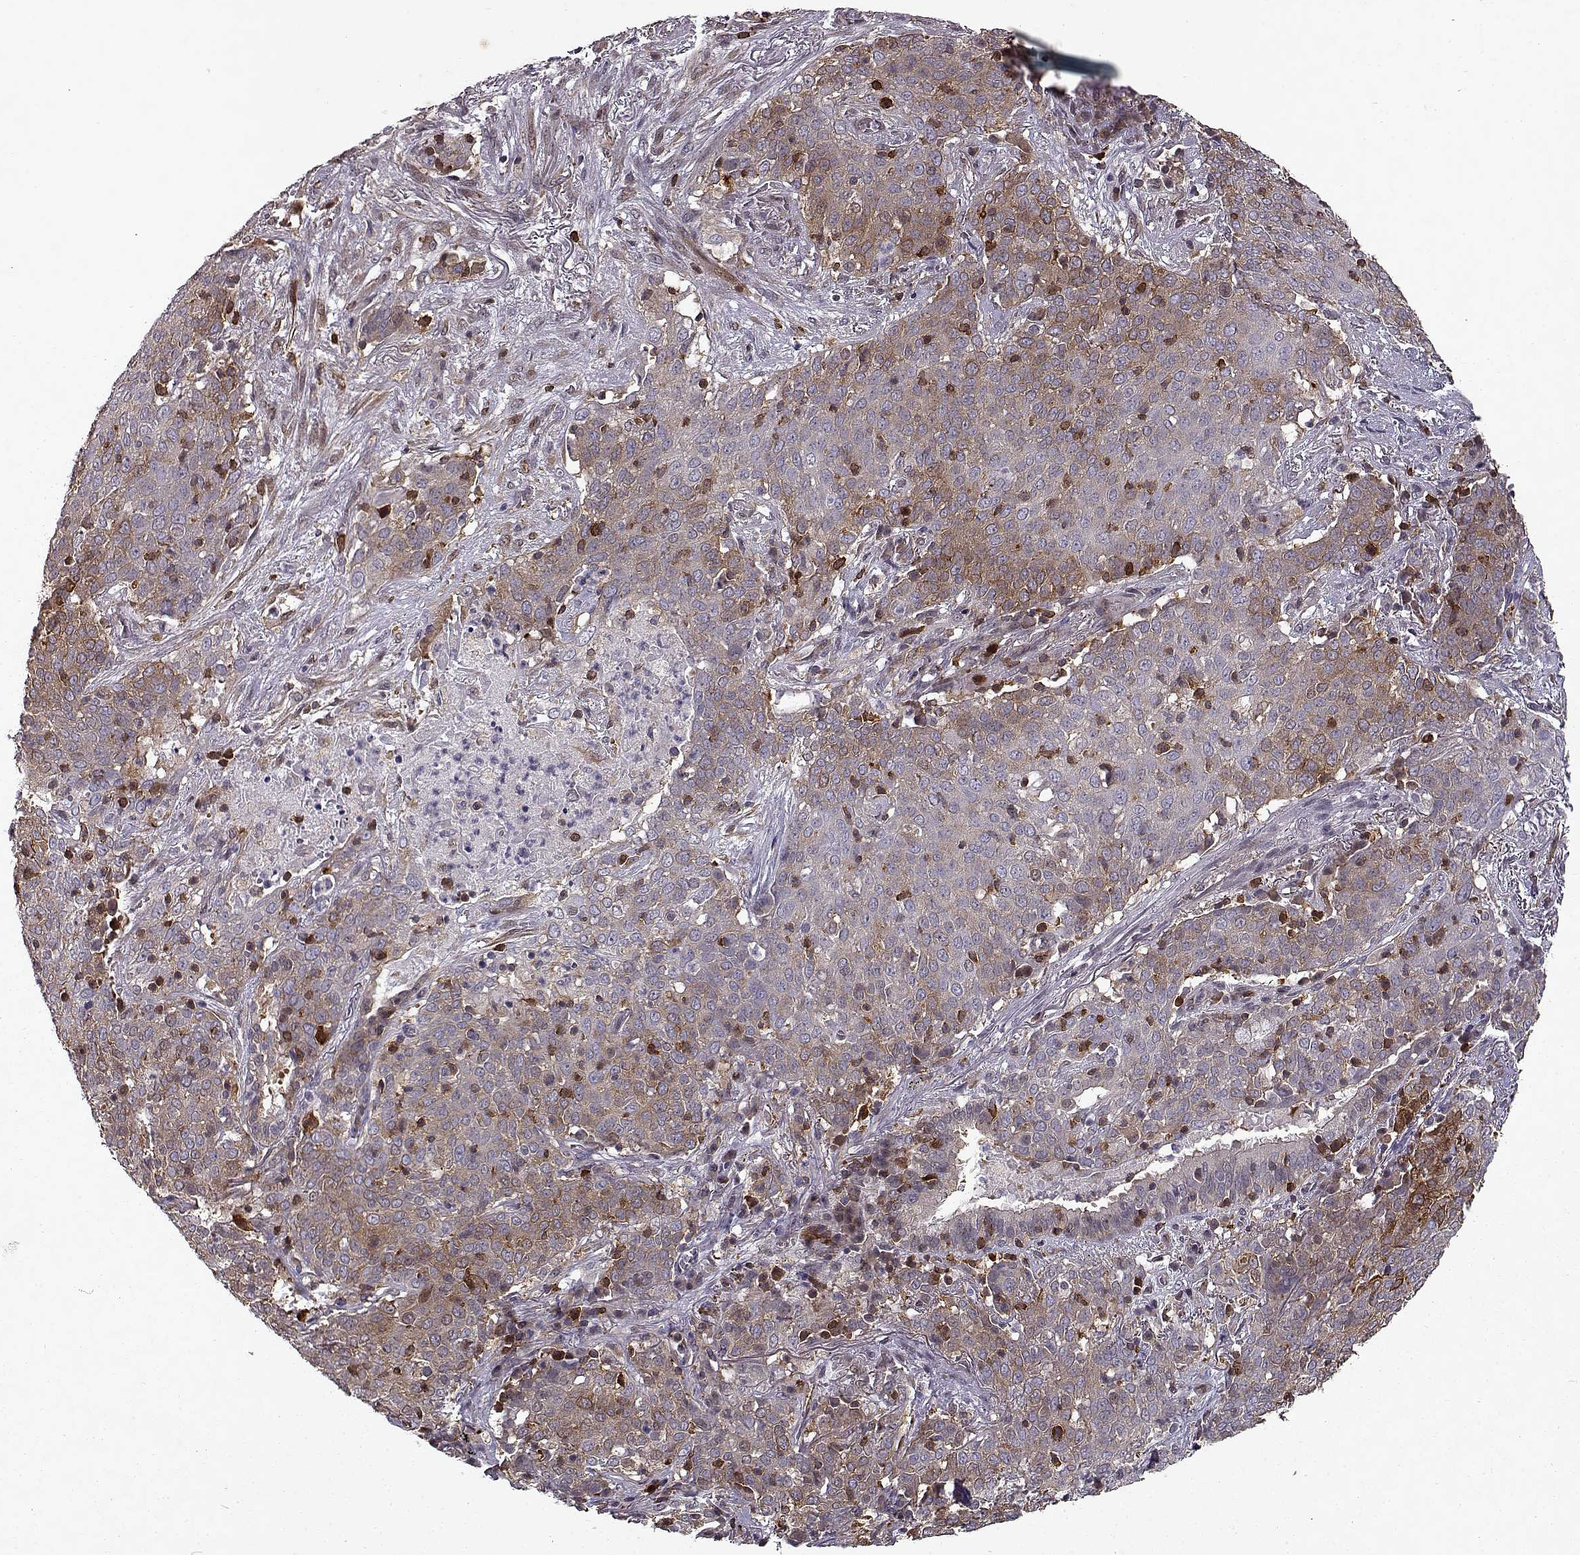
{"staining": {"intensity": "moderate", "quantity": "25%-75%", "location": "cytoplasmic/membranous"}, "tissue": "lung cancer", "cell_type": "Tumor cells", "image_type": "cancer", "snomed": [{"axis": "morphology", "description": "Squamous cell carcinoma, NOS"}, {"axis": "topography", "description": "Lung"}], "caption": "Immunohistochemical staining of squamous cell carcinoma (lung) demonstrates moderate cytoplasmic/membranous protein positivity in about 25%-75% of tumor cells.", "gene": "RANBP1", "patient": {"sex": "male", "age": 82}}